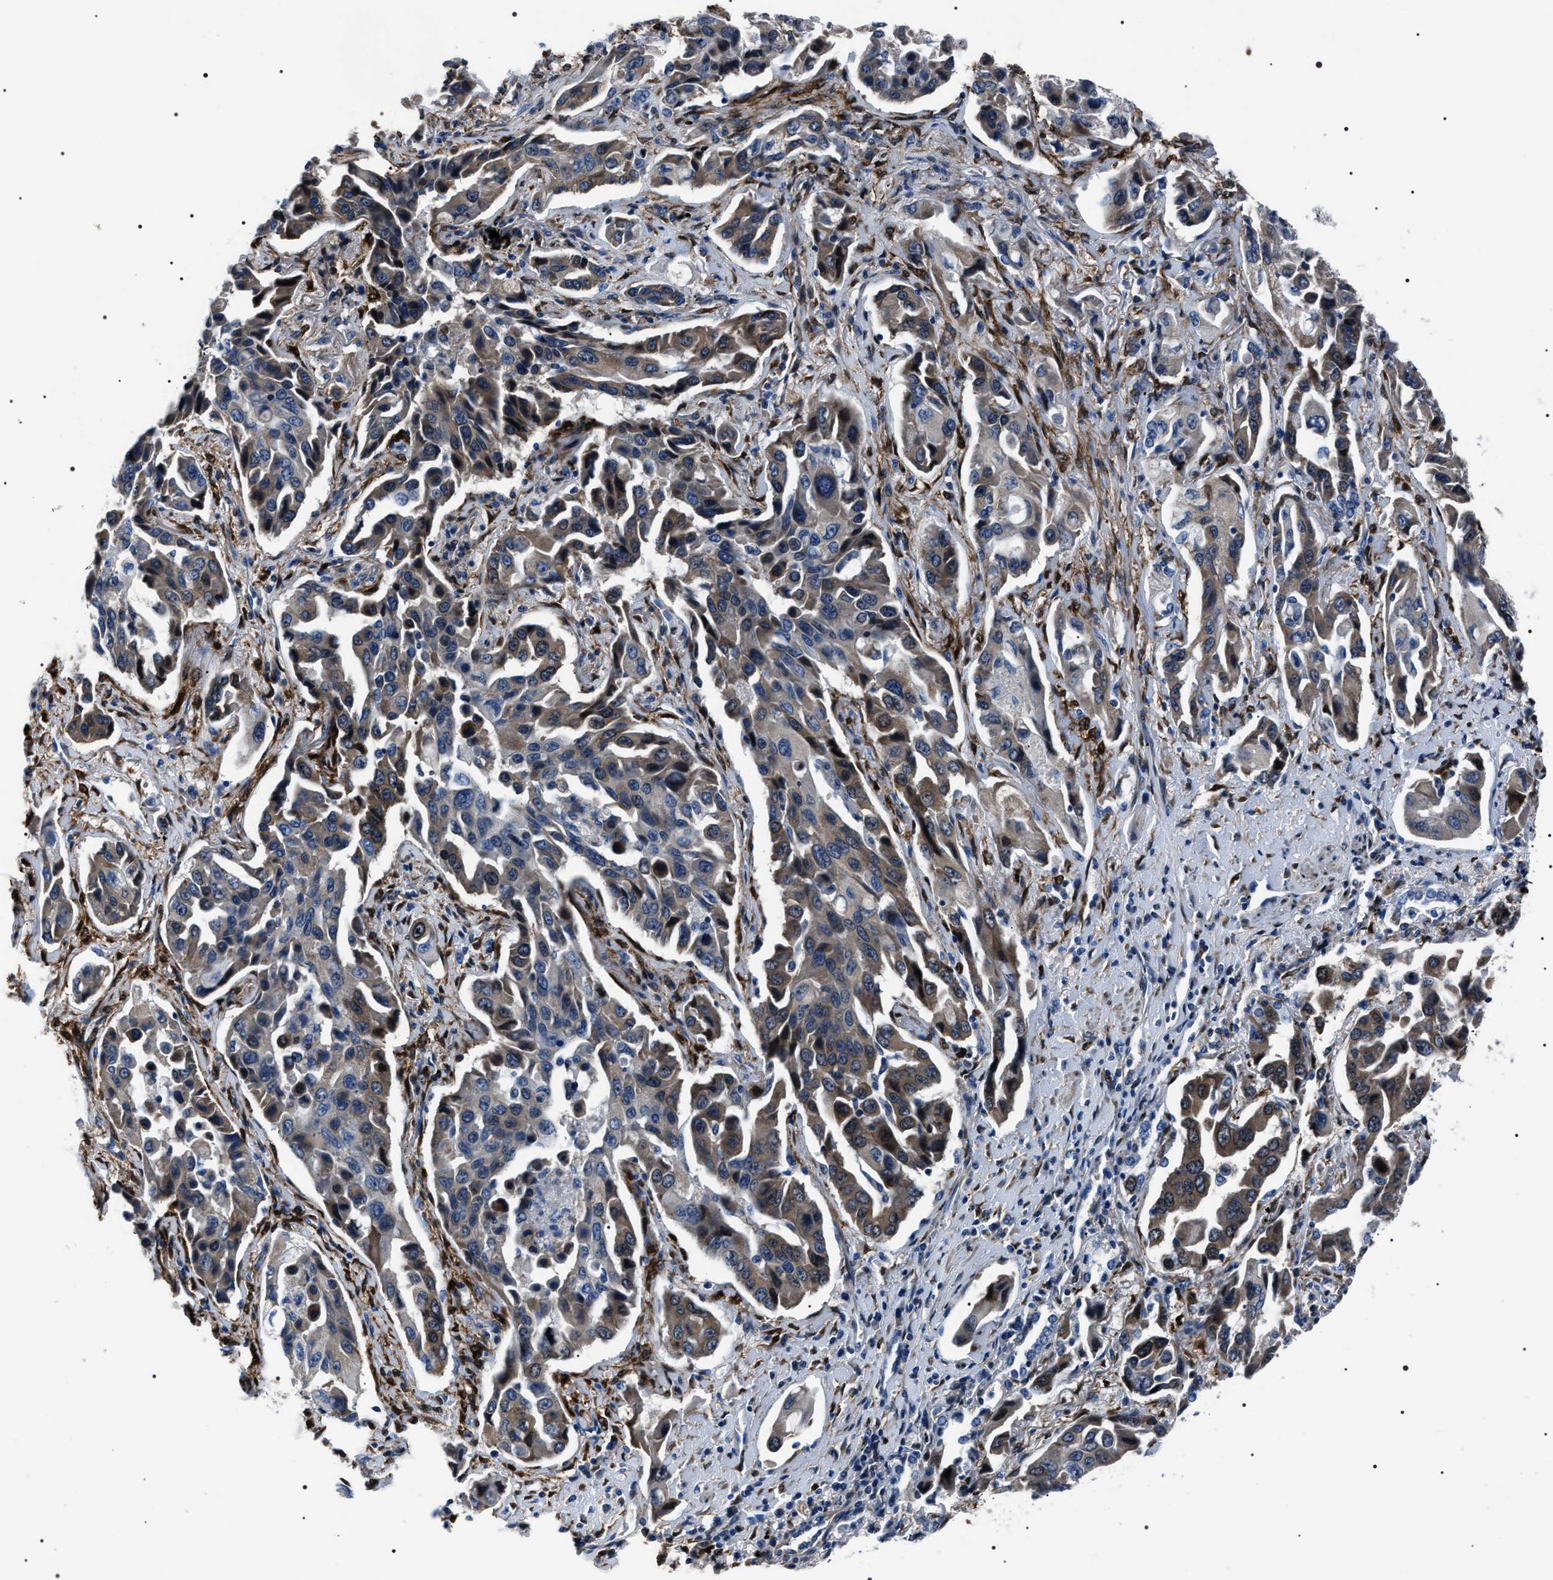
{"staining": {"intensity": "weak", "quantity": "25%-75%", "location": "cytoplasmic/membranous"}, "tissue": "lung cancer", "cell_type": "Tumor cells", "image_type": "cancer", "snomed": [{"axis": "morphology", "description": "Adenocarcinoma, NOS"}, {"axis": "topography", "description": "Lung"}], "caption": "Immunohistochemical staining of lung adenocarcinoma exhibits low levels of weak cytoplasmic/membranous staining in approximately 25%-75% of tumor cells.", "gene": "BAG2", "patient": {"sex": "female", "age": 65}}